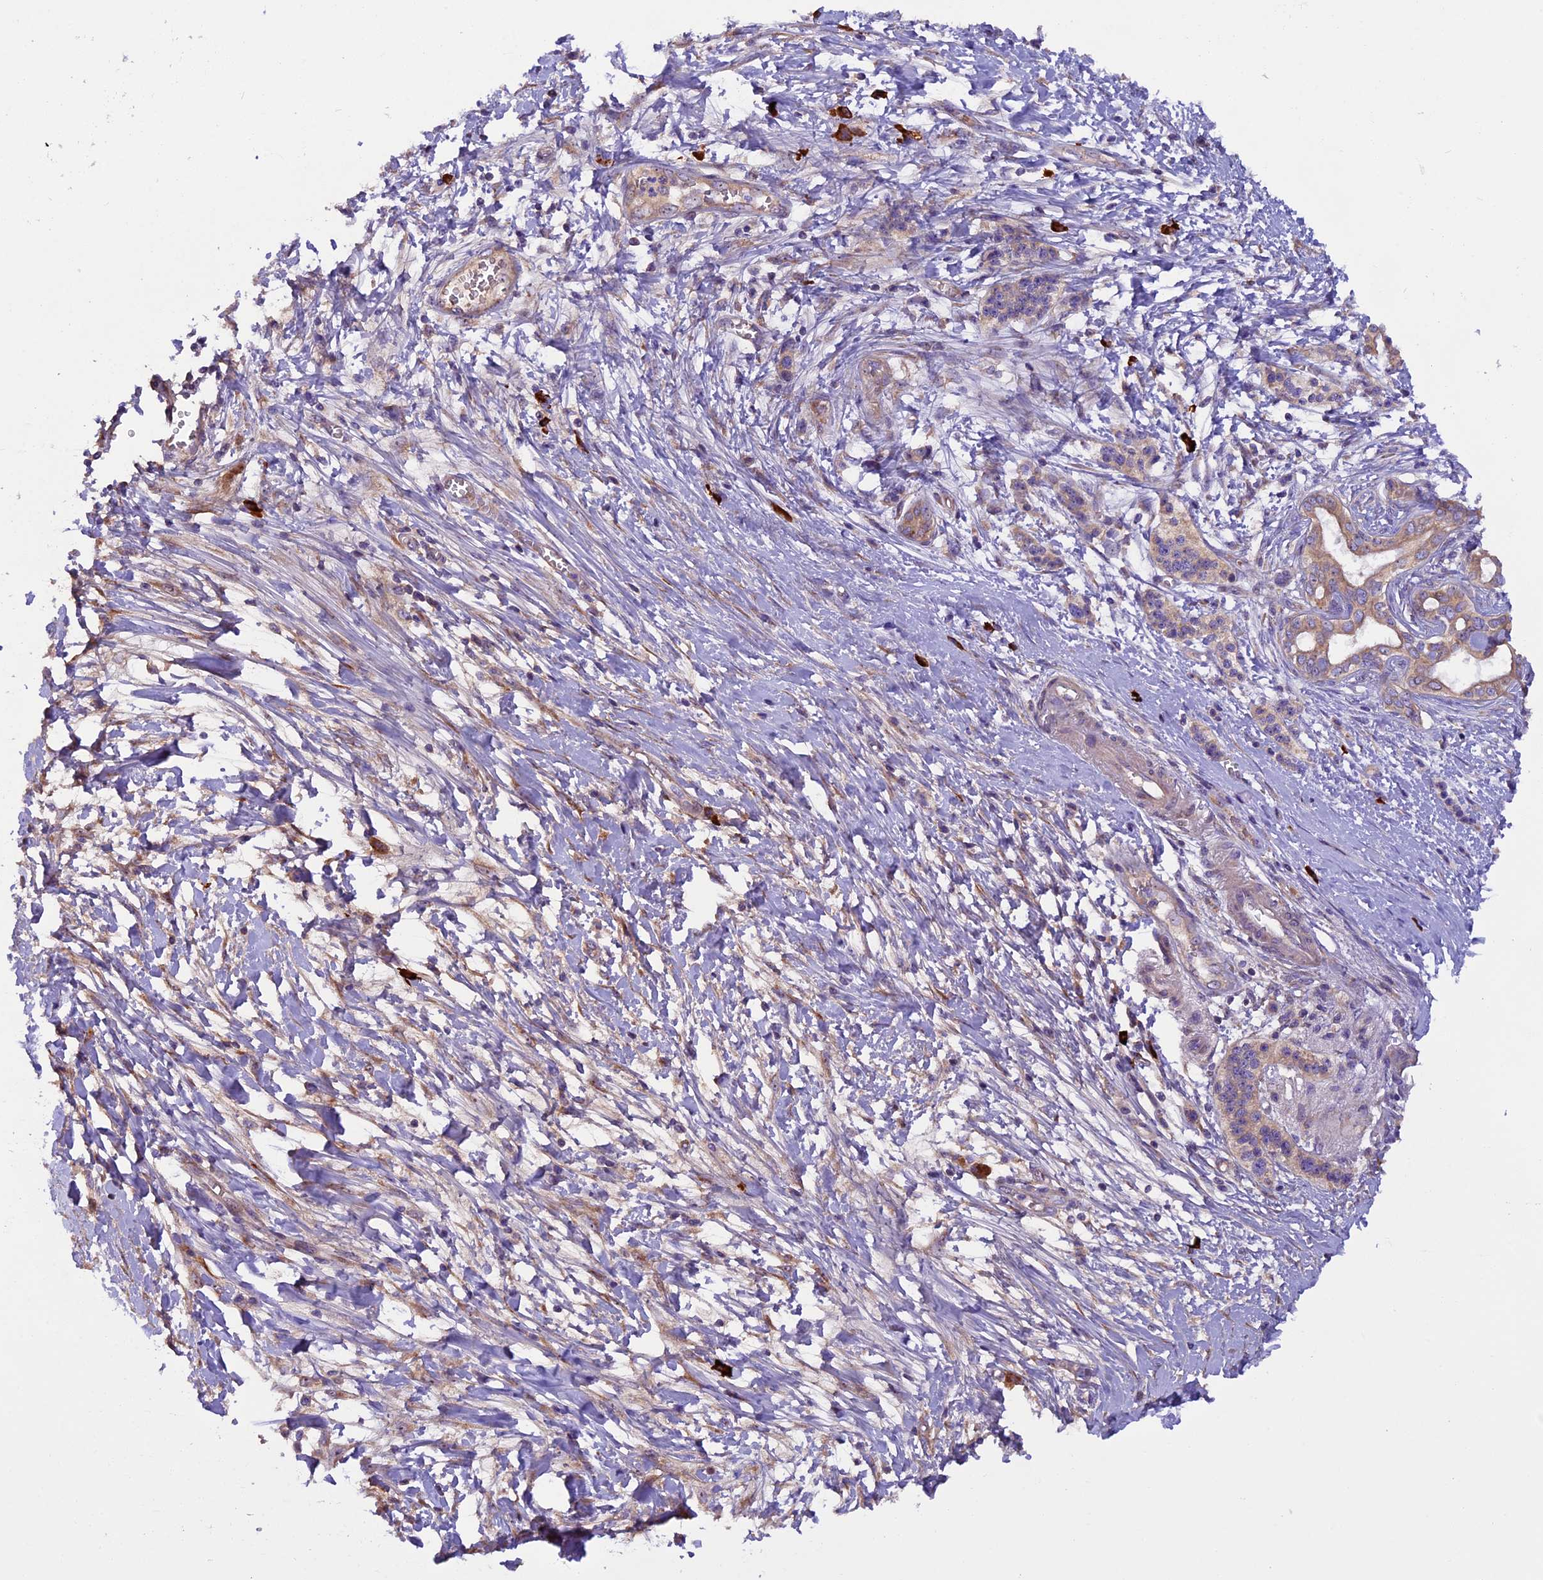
{"staining": {"intensity": "weak", "quantity": ">75%", "location": "cytoplasmic/membranous"}, "tissue": "pancreatic cancer", "cell_type": "Tumor cells", "image_type": "cancer", "snomed": [{"axis": "morphology", "description": "Adenocarcinoma, NOS"}, {"axis": "topography", "description": "Pancreas"}], "caption": "Adenocarcinoma (pancreatic) stained with DAB (3,3'-diaminobenzidine) IHC exhibits low levels of weak cytoplasmic/membranous staining in approximately >75% of tumor cells. The protein of interest is stained brown, and the nuclei are stained in blue (DAB (3,3'-diaminobenzidine) IHC with brightfield microscopy, high magnification).", "gene": "FRY", "patient": {"sex": "male", "age": 50}}